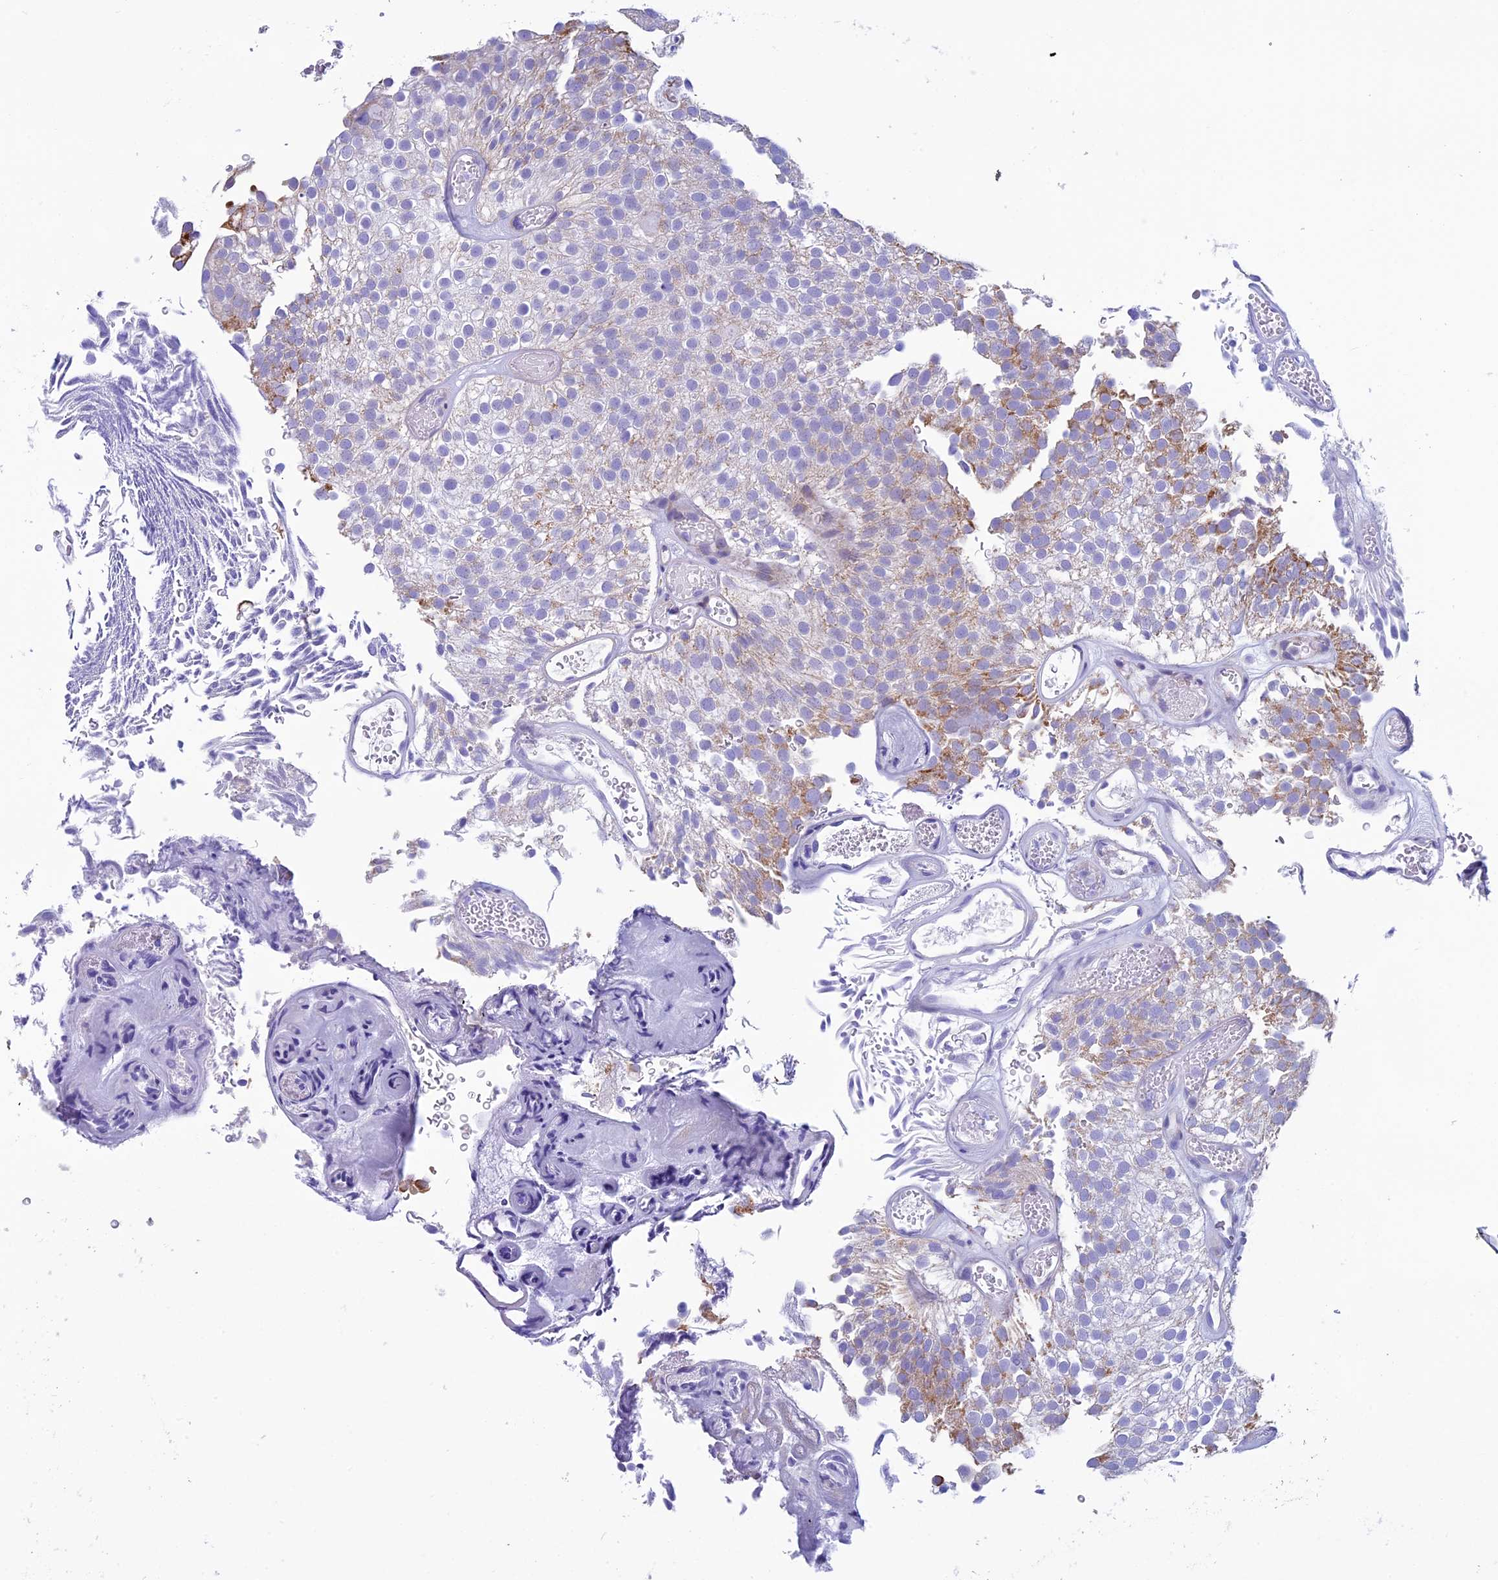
{"staining": {"intensity": "weak", "quantity": "<25%", "location": "cytoplasmic/membranous"}, "tissue": "urothelial cancer", "cell_type": "Tumor cells", "image_type": "cancer", "snomed": [{"axis": "morphology", "description": "Urothelial carcinoma, Low grade"}, {"axis": "topography", "description": "Urinary bladder"}], "caption": "Tumor cells show no significant staining in urothelial cancer. The staining was performed using DAB (3,3'-diaminobenzidine) to visualize the protein expression in brown, while the nuclei were stained in blue with hematoxylin (Magnification: 20x).", "gene": "ZNF563", "patient": {"sex": "male", "age": 78}}